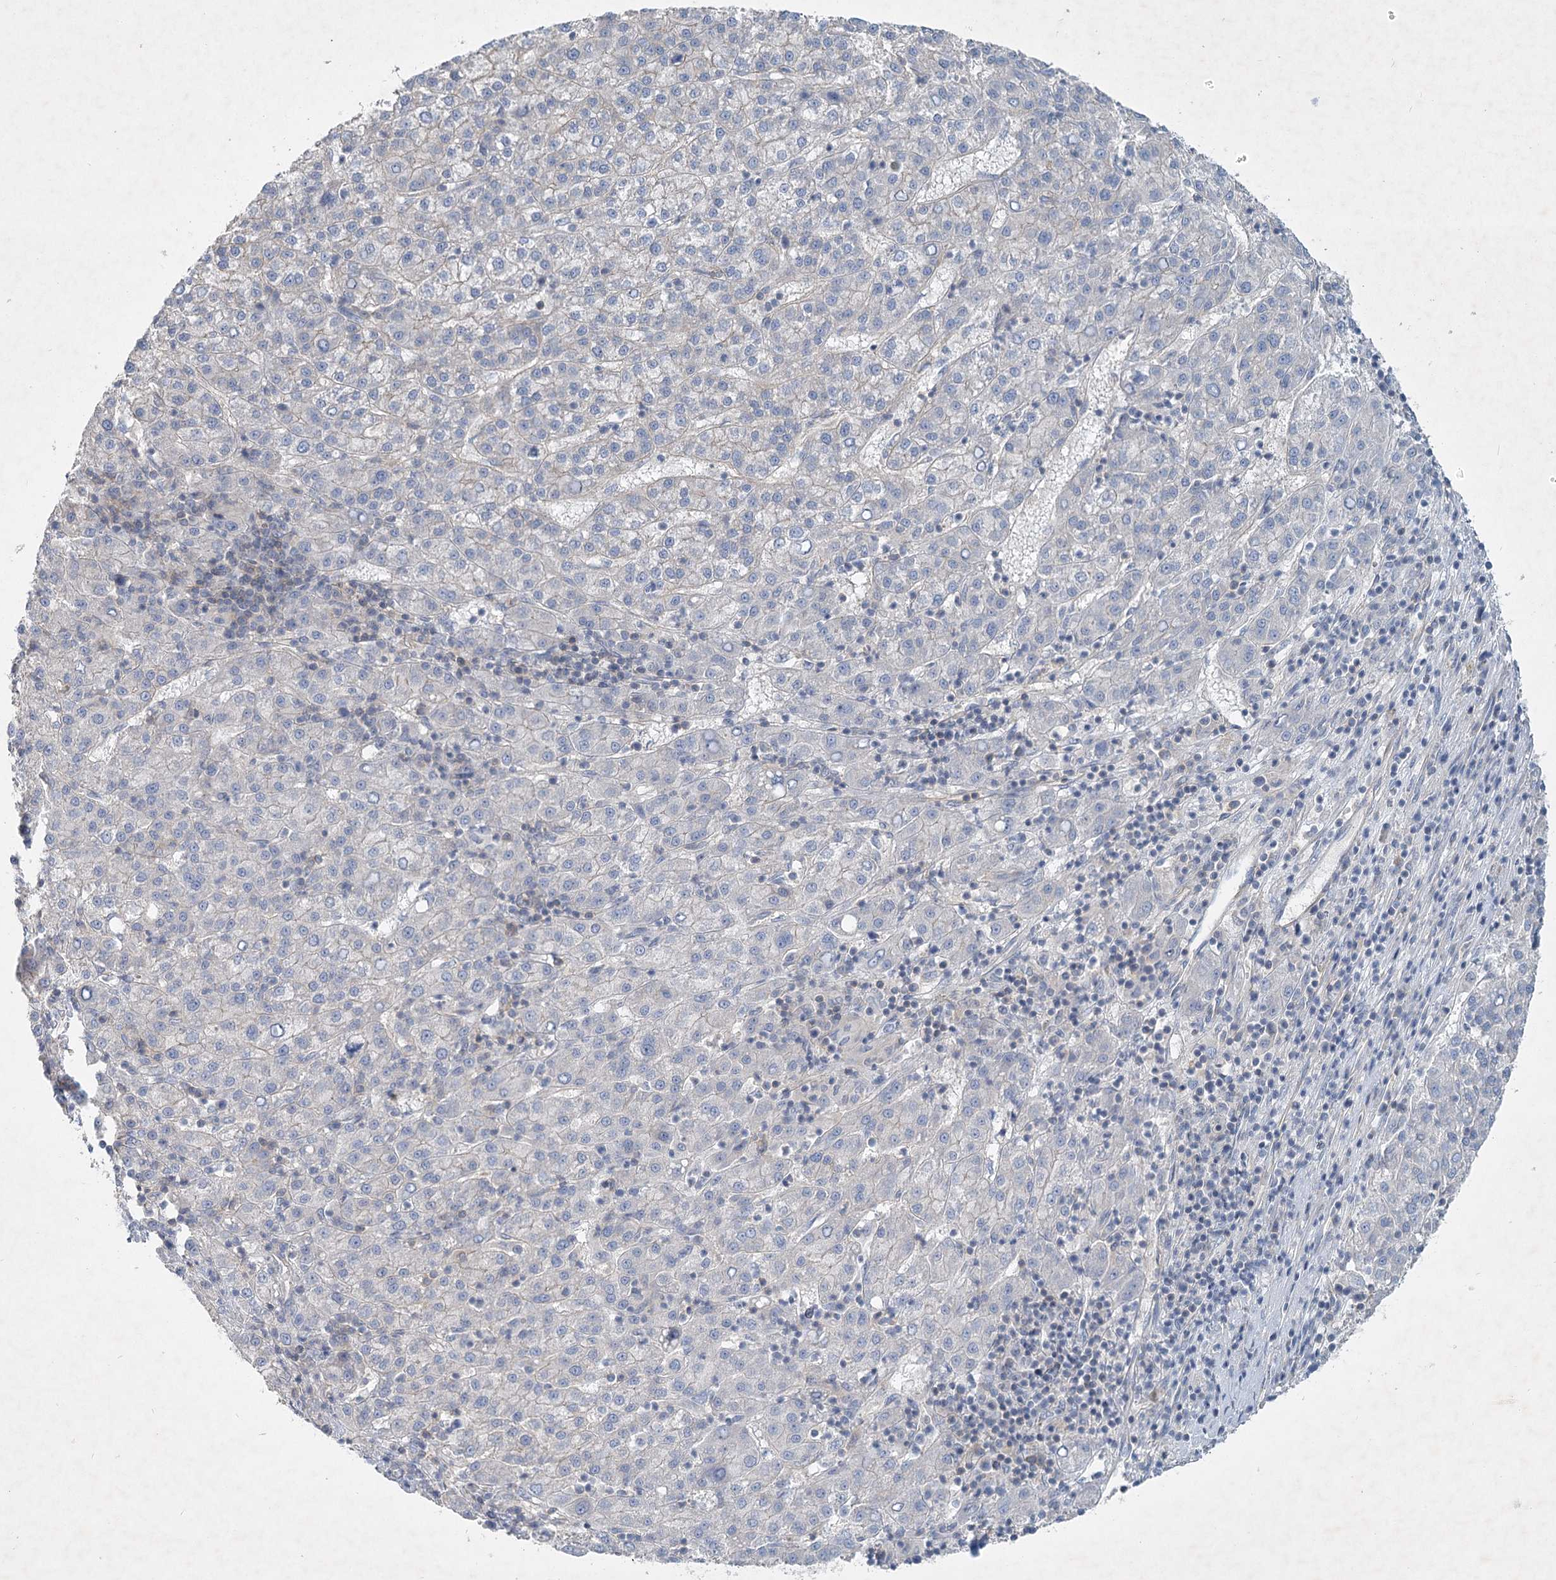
{"staining": {"intensity": "negative", "quantity": "none", "location": "none"}, "tissue": "liver cancer", "cell_type": "Tumor cells", "image_type": "cancer", "snomed": [{"axis": "morphology", "description": "Carcinoma, Hepatocellular, NOS"}, {"axis": "topography", "description": "Liver"}], "caption": "Tumor cells show no significant positivity in liver cancer.", "gene": "DNMBP", "patient": {"sex": "female", "age": 58}}